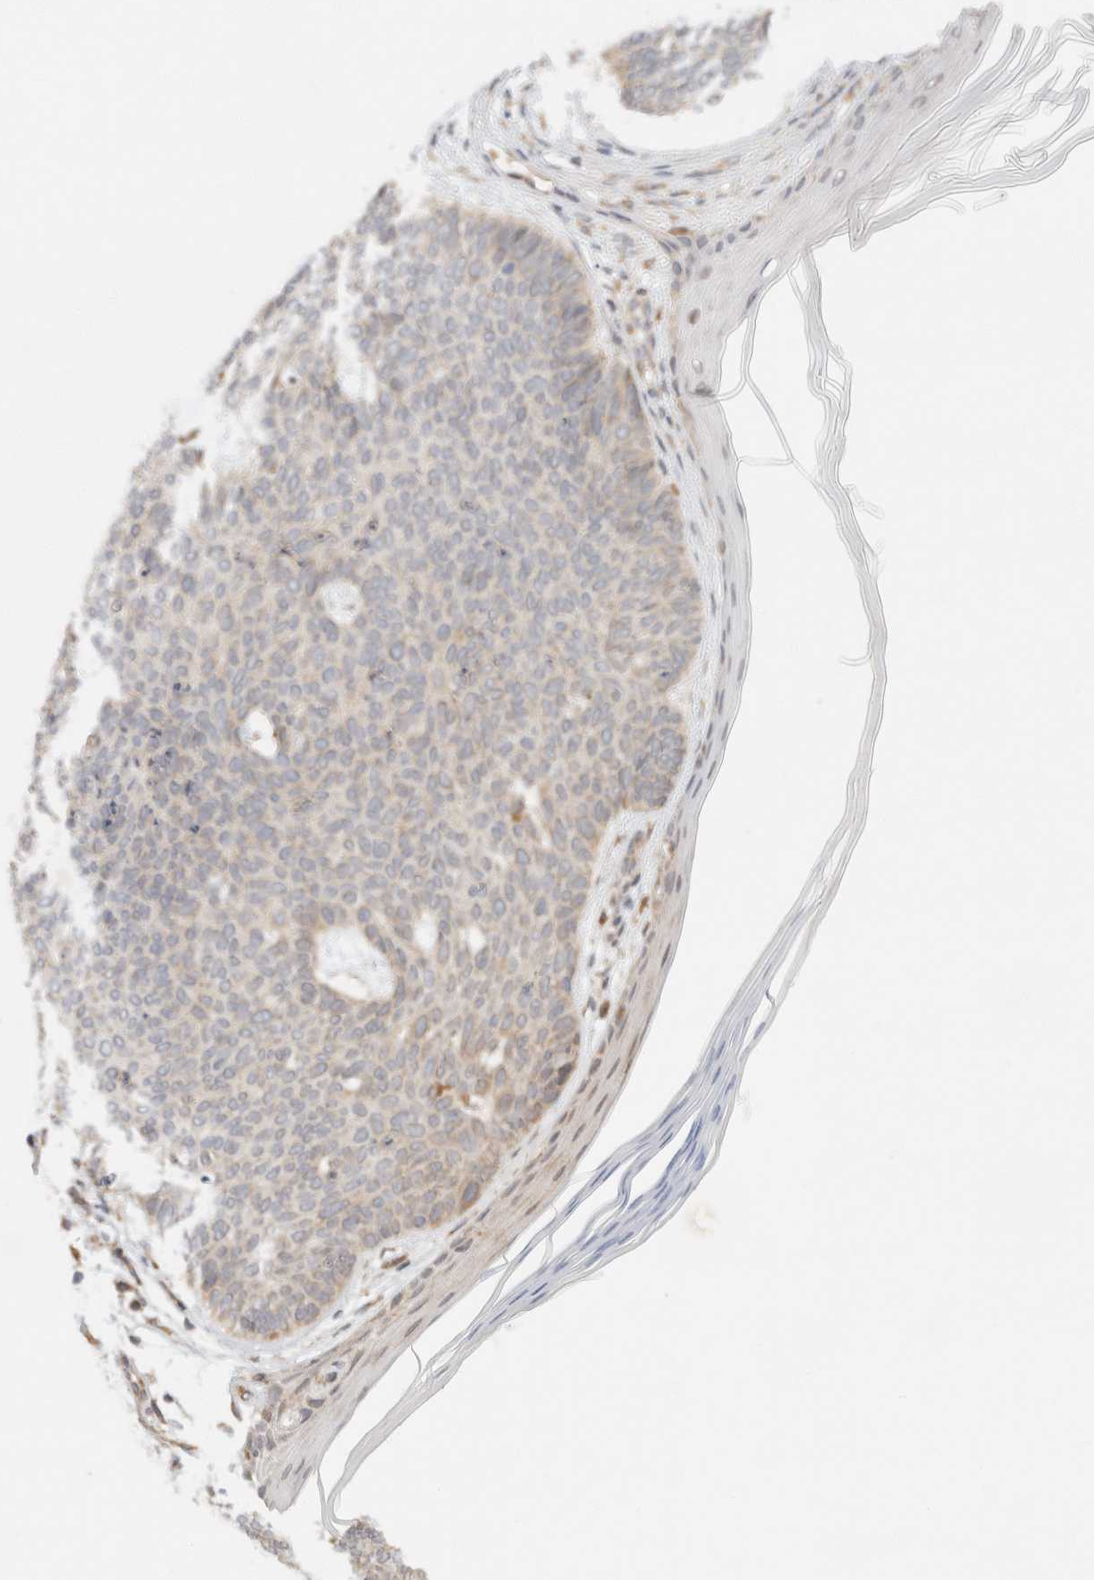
{"staining": {"intensity": "weak", "quantity": "<25%", "location": "cytoplasmic/membranous"}, "tissue": "skin cancer", "cell_type": "Tumor cells", "image_type": "cancer", "snomed": [{"axis": "morphology", "description": "Normal tissue, NOS"}, {"axis": "morphology", "description": "Basal cell carcinoma"}, {"axis": "topography", "description": "Skin"}], "caption": "Tumor cells show no significant staining in basal cell carcinoma (skin).", "gene": "TACC1", "patient": {"sex": "male", "age": 50}}